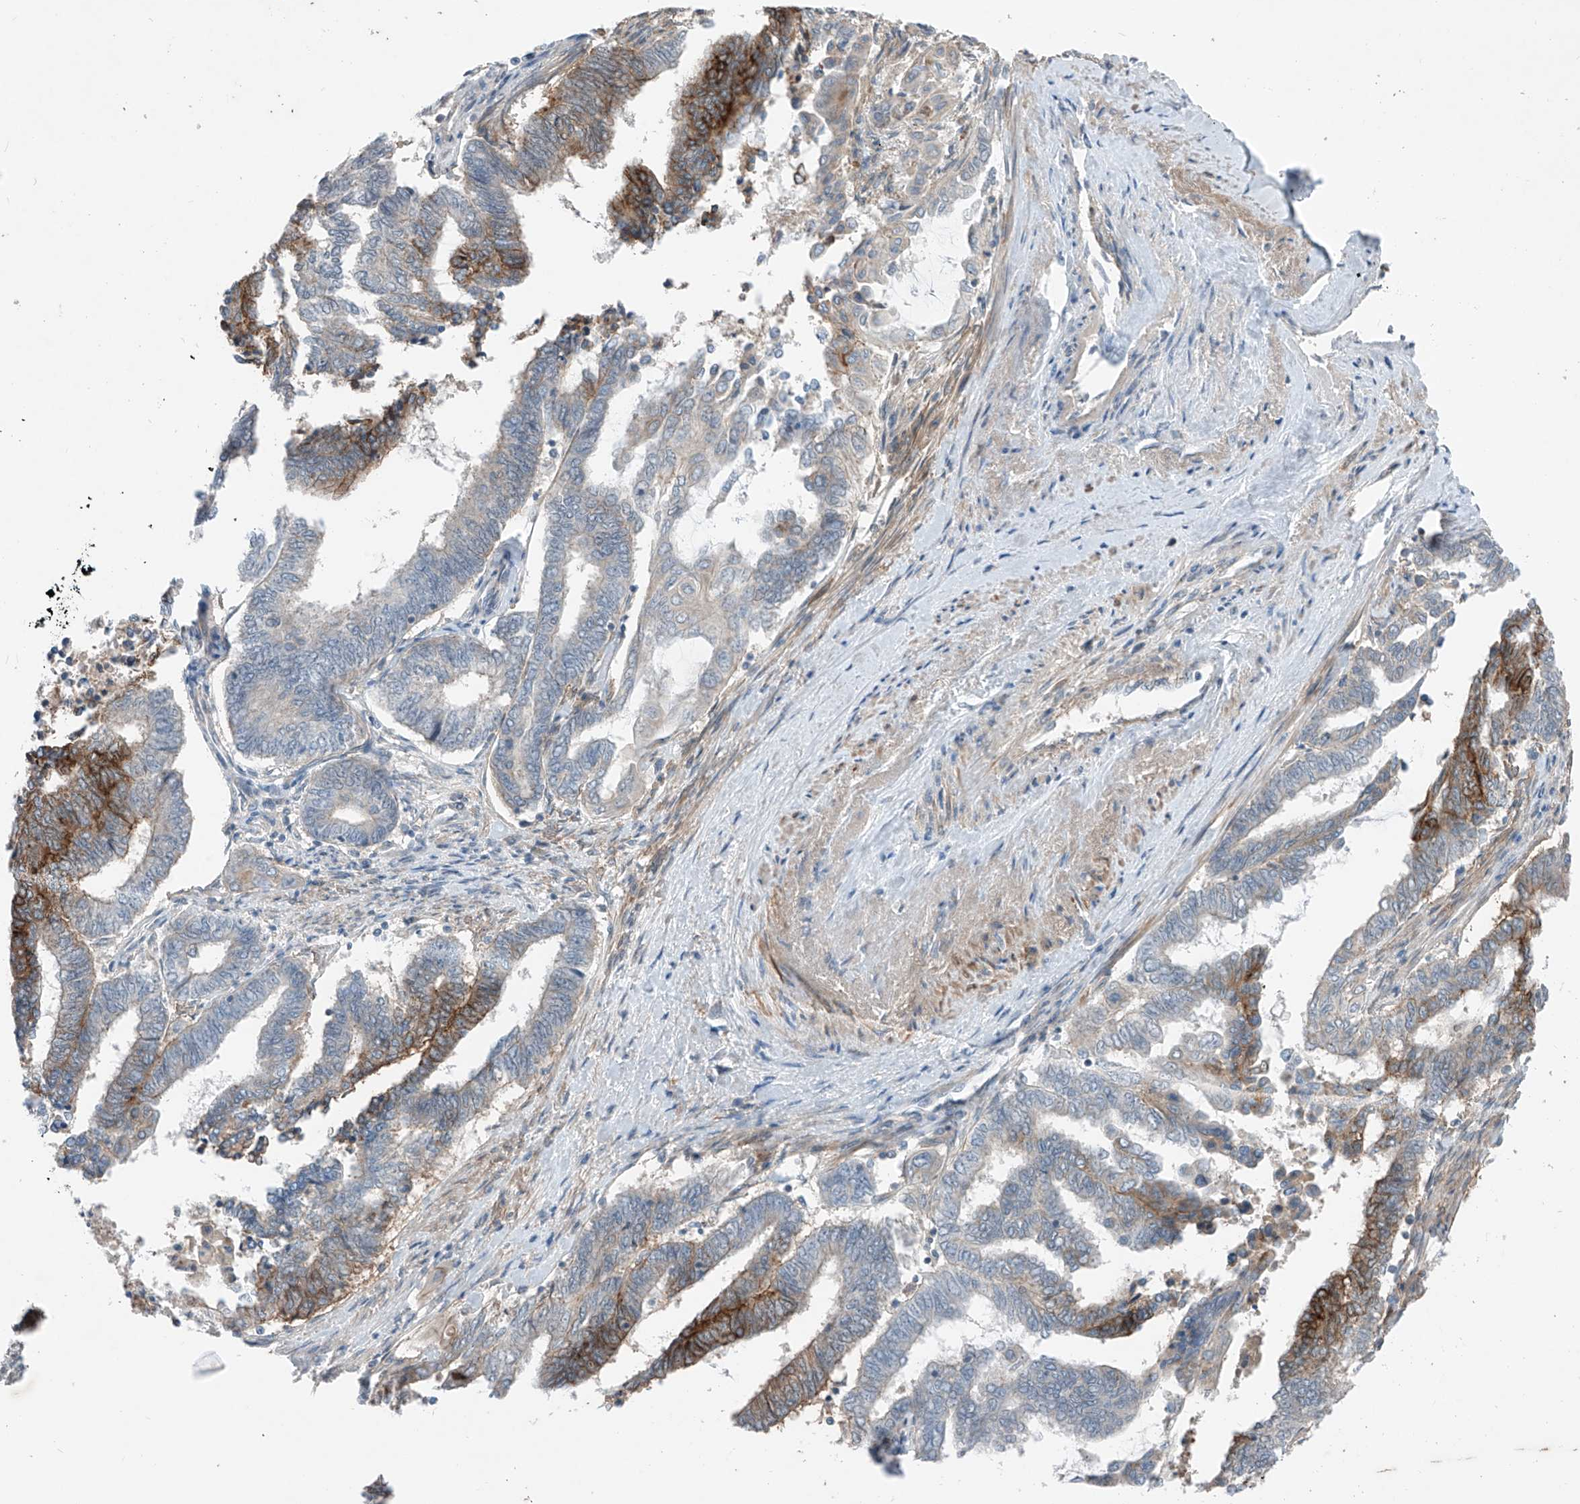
{"staining": {"intensity": "moderate", "quantity": "<25%", "location": "cytoplasmic/membranous"}, "tissue": "endometrial cancer", "cell_type": "Tumor cells", "image_type": "cancer", "snomed": [{"axis": "morphology", "description": "Adenocarcinoma, NOS"}, {"axis": "topography", "description": "Uterus"}, {"axis": "topography", "description": "Endometrium"}], "caption": "Adenocarcinoma (endometrial) was stained to show a protein in brown. There is low levels of moderate cytoplasmic/membranous expression in about <25% of tumor cells.", "gene": "ABLIM2", "patient": {"sex": "female", "age": 70}}